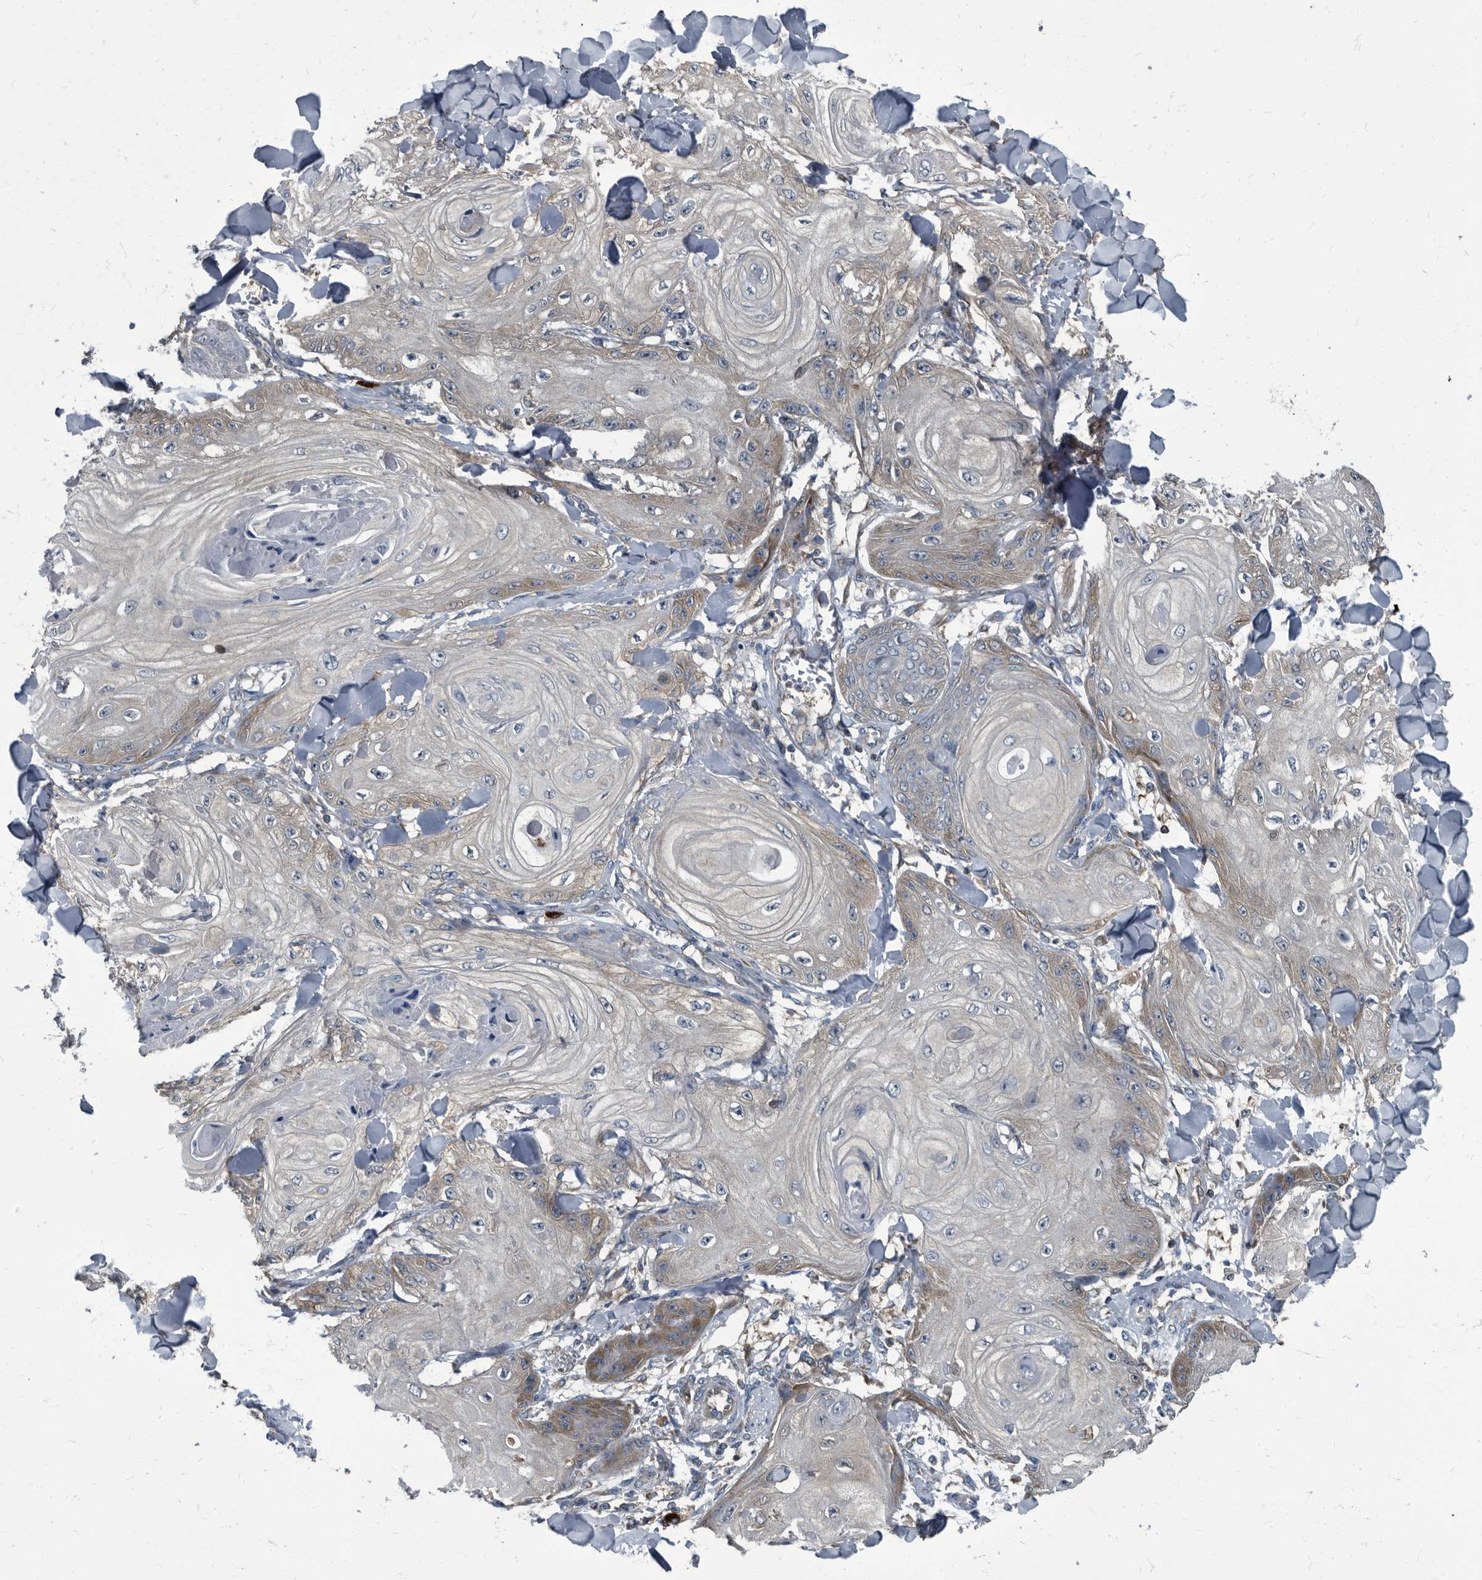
{"staining": {"intensity": "moderate", "quantity": "<25%", "location": "cytoplasmic/membranous"}, "tissue": "skin cancer", "cell_type": "Tumor cells", "image_type": "cancer", "snomed": [{"axis": "morphology", "description": "Squamous cell carcinoma, NOS"}, {"axis": "topography", "description": "Skin"}], "caption": "Squamous cell carcinoma (skin) stained with DAB (3,3'-diaminobenzidine) IHC shows low levels of moderate cytoplasmic/membranous positivity in about <25% of tumor cells.", "gene": "CDV3", "patient": {"sex": "male", "age": 74}}